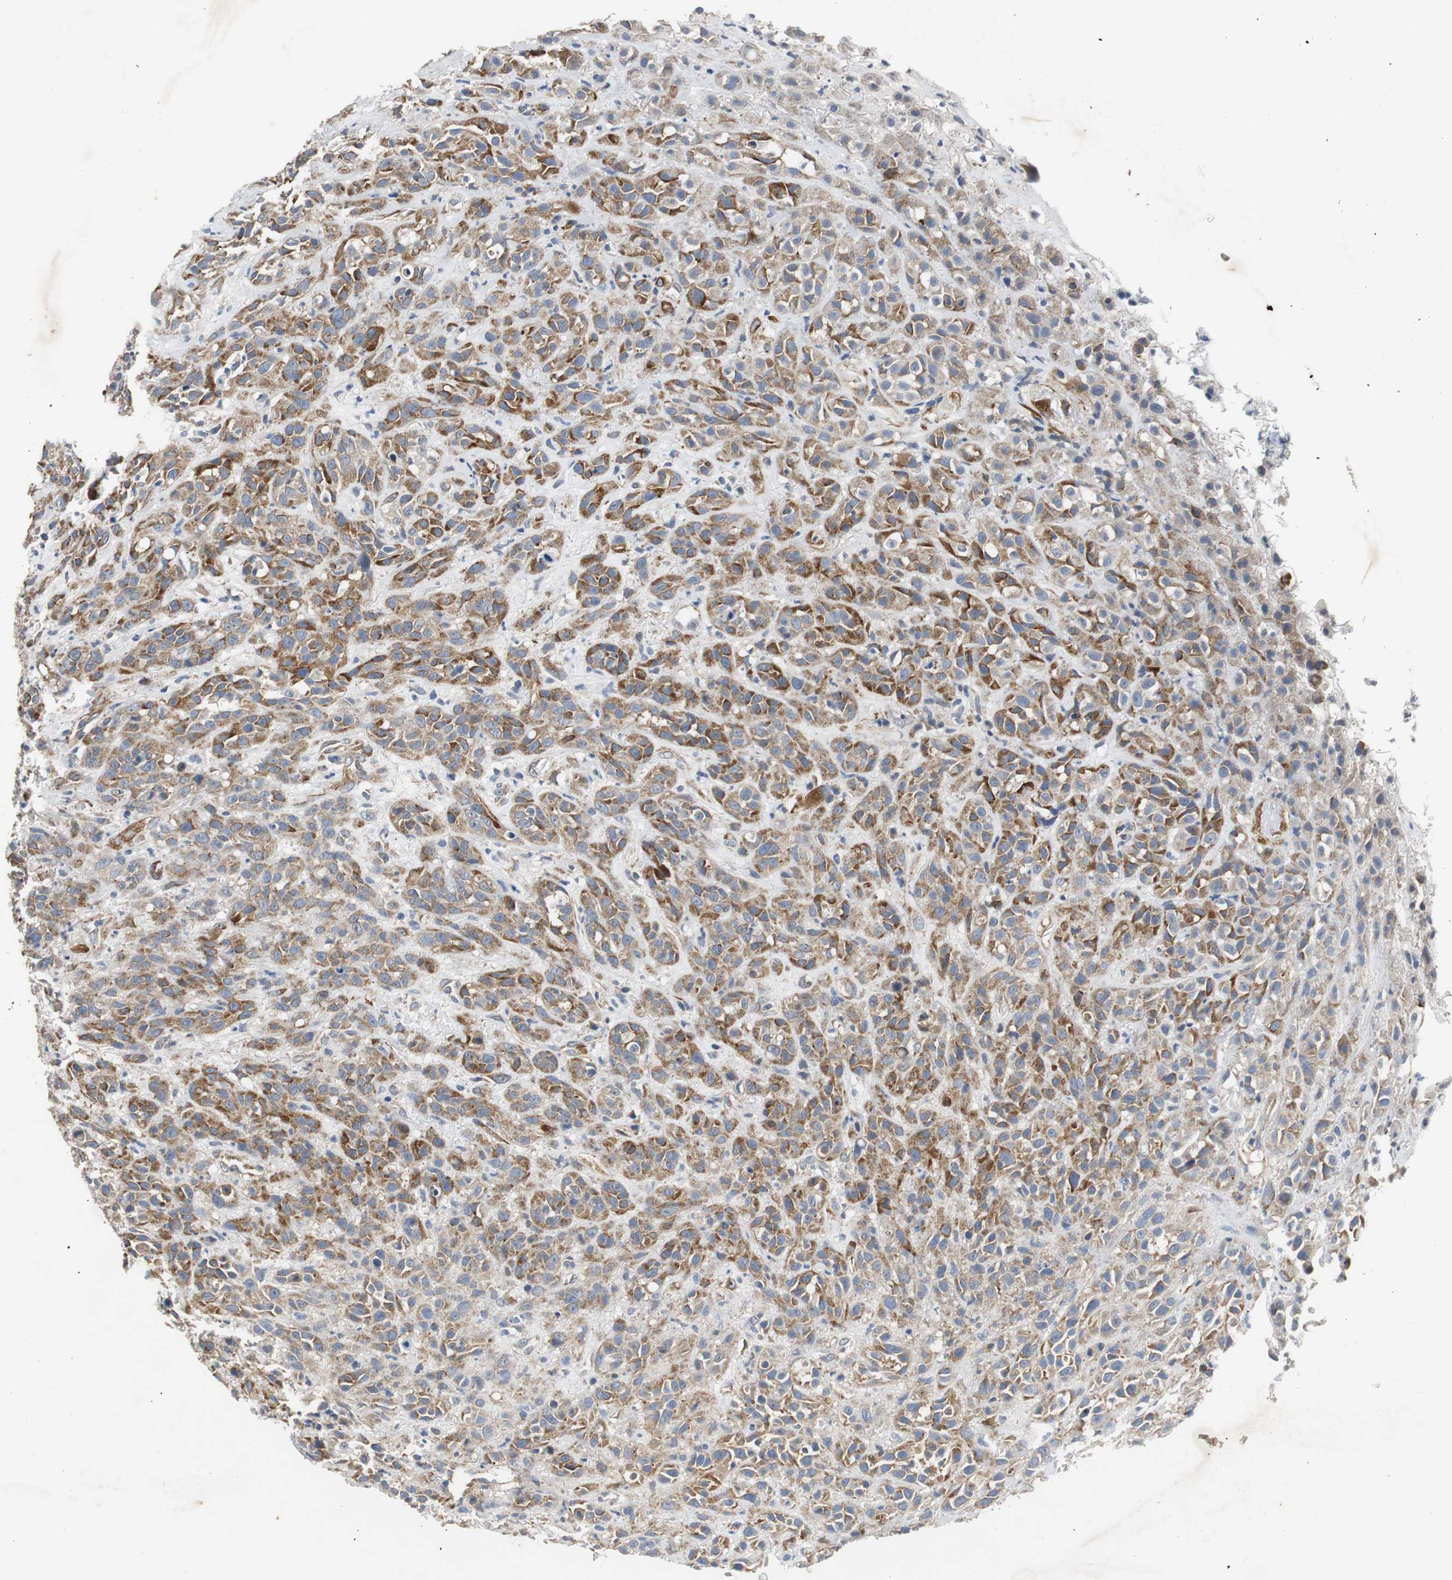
{"staining": {"intensity": "moderate", "quantity": ">75%", "location": "cytoplasmic/membranous"}, "tissue": "head and neck cancer", "cell_type": "Tumor cells", "image_type": "cancer", "snomed": [{"axis": "morphology", "description": "Squamous cell carcinoma, NOS"}, {"axis": "topography", "description": "Head-Neck"}], "caption": "A brown stain highlights moderate cytoplasmic/membranous staining of a protein in human head and neck squamous cell carcinoma tumor cells.", "gene": "ISCU", "patient": {"sex": "male", "age": 62}}